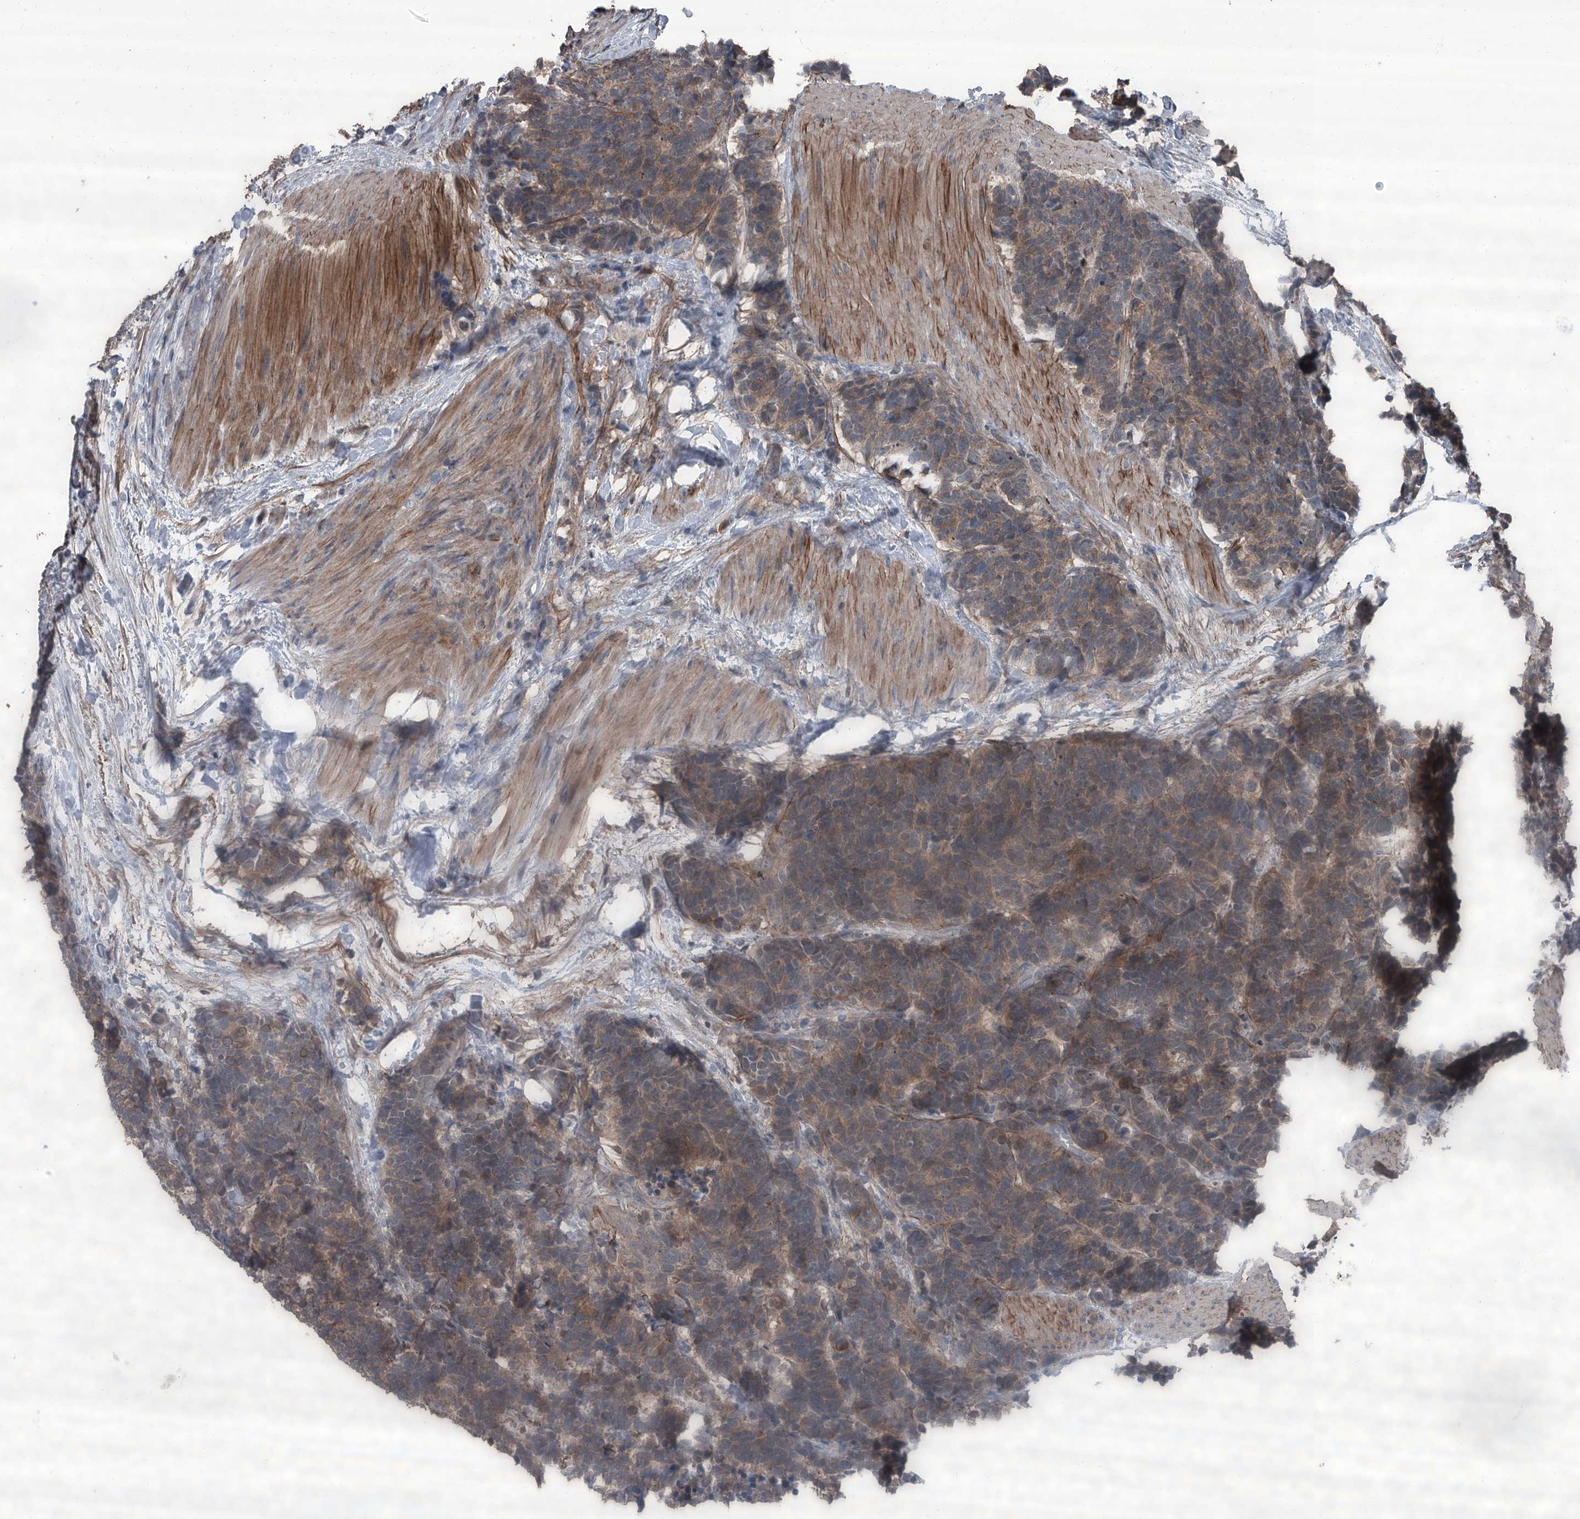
{"staining": {"intensity": "weak", "quantity": ">75%", "location": "cytoplasmic/membranous"}, "tissue": "carcinoid", "cell_type": "Tumor cells", "image_type": "cancer", "snomed": [{"axis": "morphology", "description": "Carcinoma, NOS"}, {"axis": "morphology", "description": "Carcinoid, malignant, NOS"}, {"axis": "topography", "description": "Urinary bladder"}], "caption": "Brown immunohistochemical staining in carcinoma demonstrates weak cytoplasmic/membranous staining in approximately >75% of tumor cells.", "gene": "OARD1", "patient": {"sex": "male", "age": 57}}